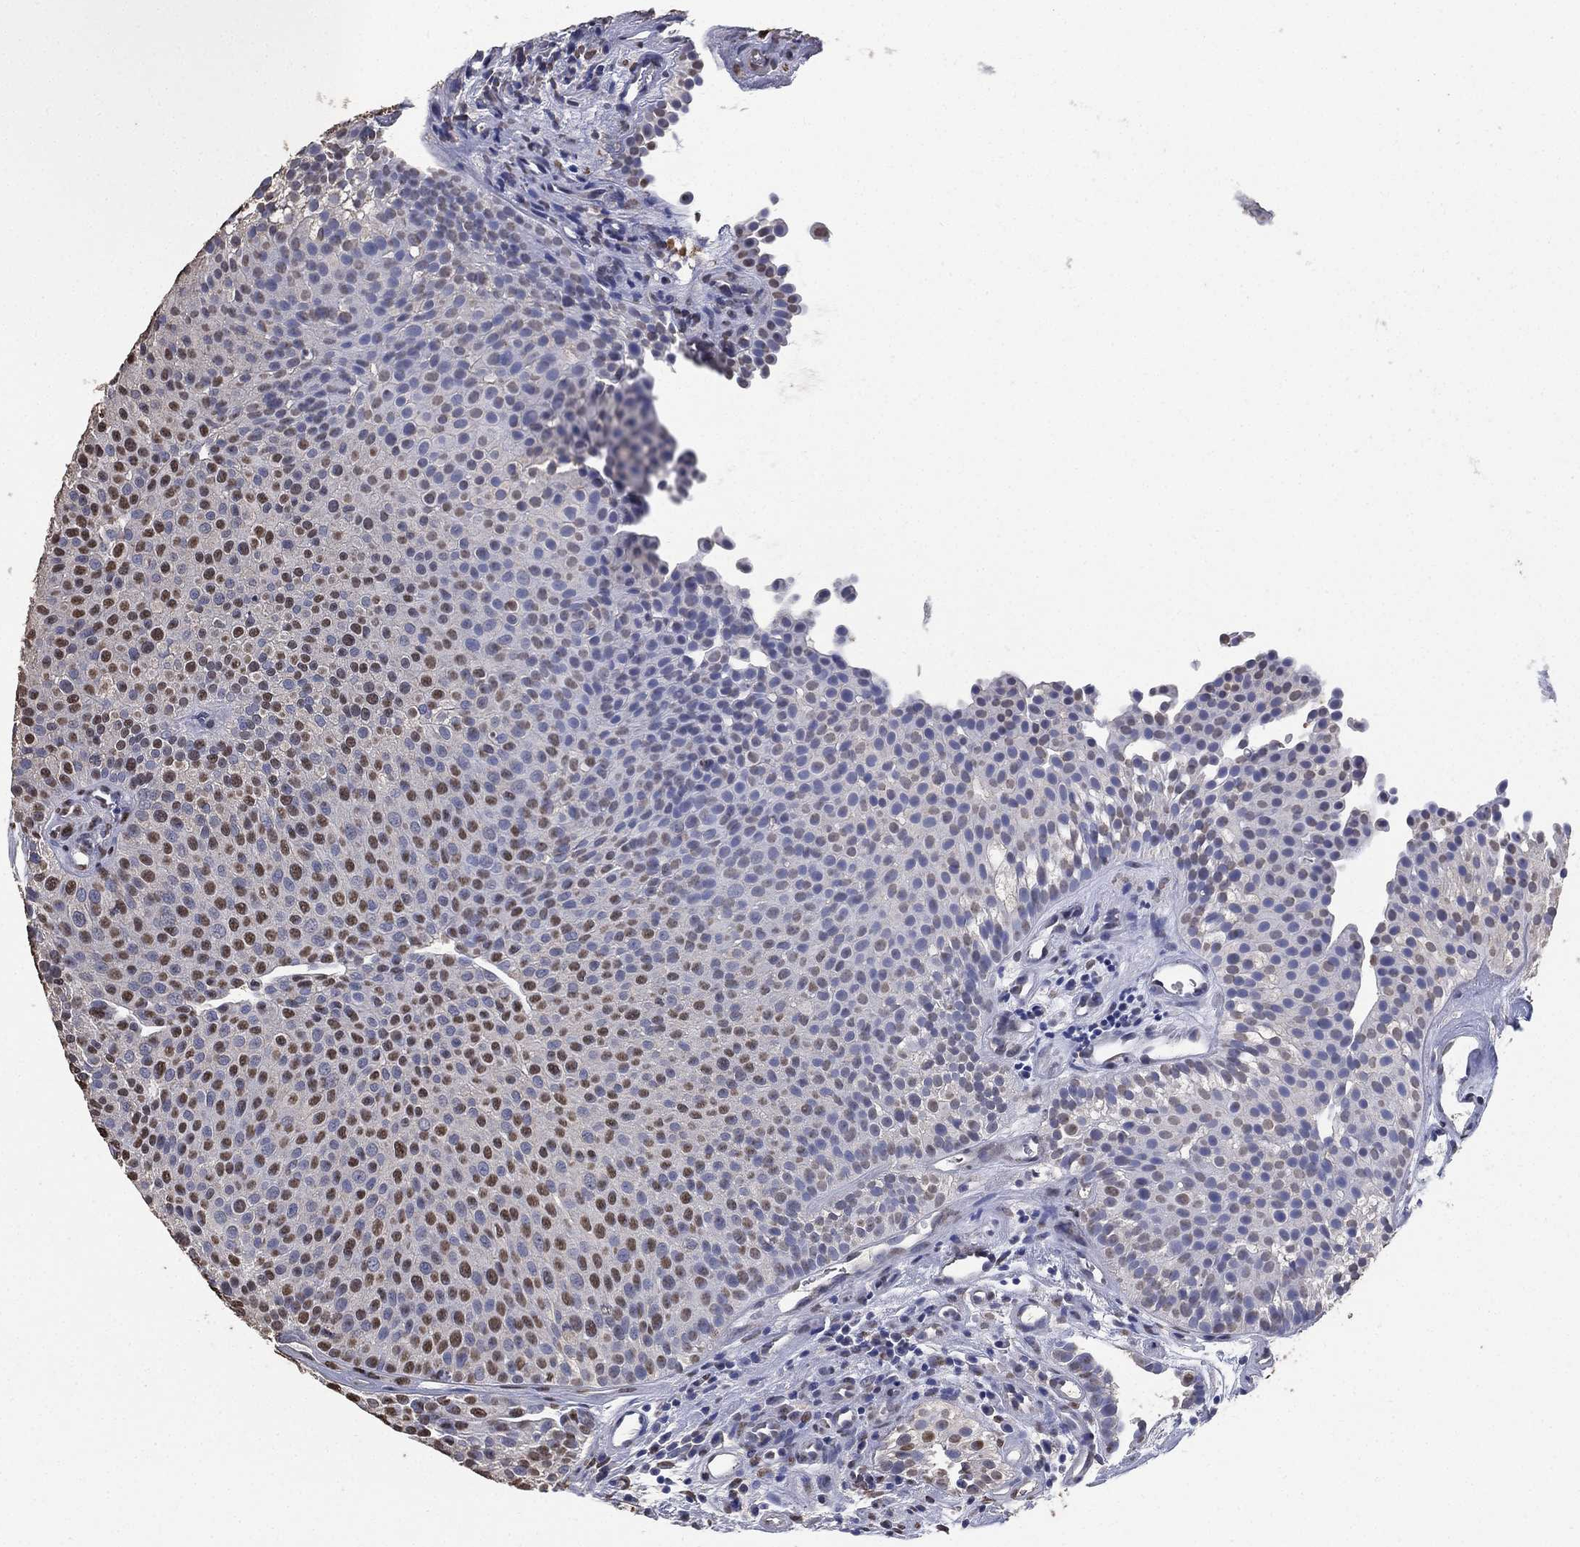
{"staining": {"intensity": "moderate", "quantity": "25%-75%", "location": "nuclear"}, "tissue": "urothelial cancer", "cell_type": "Tumor cells", "image_type": "cancer", "snomed": [{"axis": "morphology", "description": "Urothelial carcinoma, Low grade"}, {"axis": "topography", "description": "Urinary bladder"}], "caption": "Moderate nuclear protein expression is seen in approximately 25%-75% of tumor cells in urothelial cancer.", "gene": "ALDH7A1", "patient": {"sex": "female", "age": 87}}